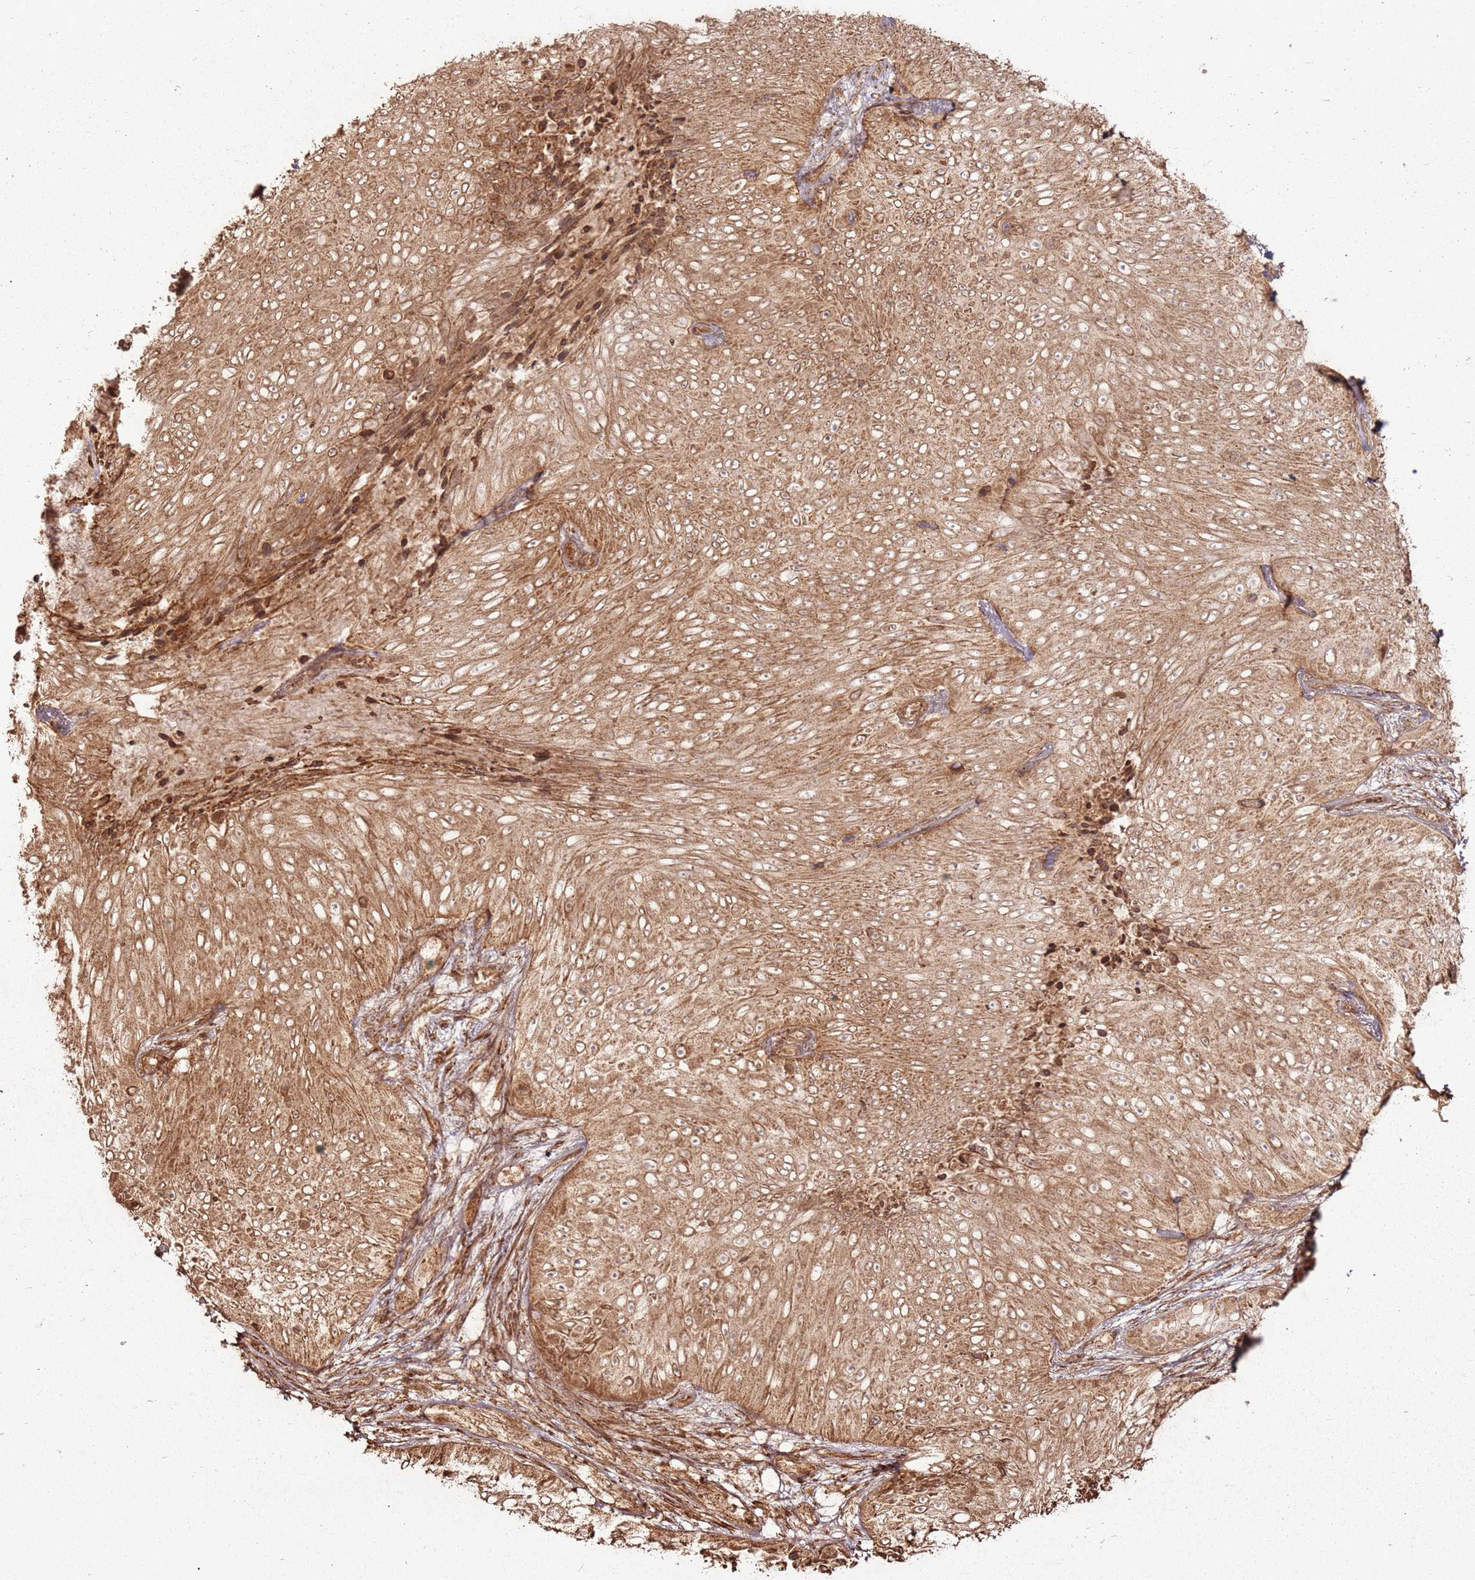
{"staining": {"intensity": "moderate", "quantity": ">75%", "location": "cytoplasmic/membranous"}, "tissue": "skin cancer", "cell_type": "Tumor cells", "image_type": "cancer", "snomed": [{"axis": "morphology", "description": "Squamous cell carcinoma, NOS"}, {"axis": "topography", "description": "Skin"}], "caption": "Protein staining by immunohistochemistry exhibits moderate cytoplasmic/membranous expression in about >75% of tumor cells in squamous cell carcinoma (skin).", "gene": "MRPS6", "patient": {"sex": "female", "age": 87}}